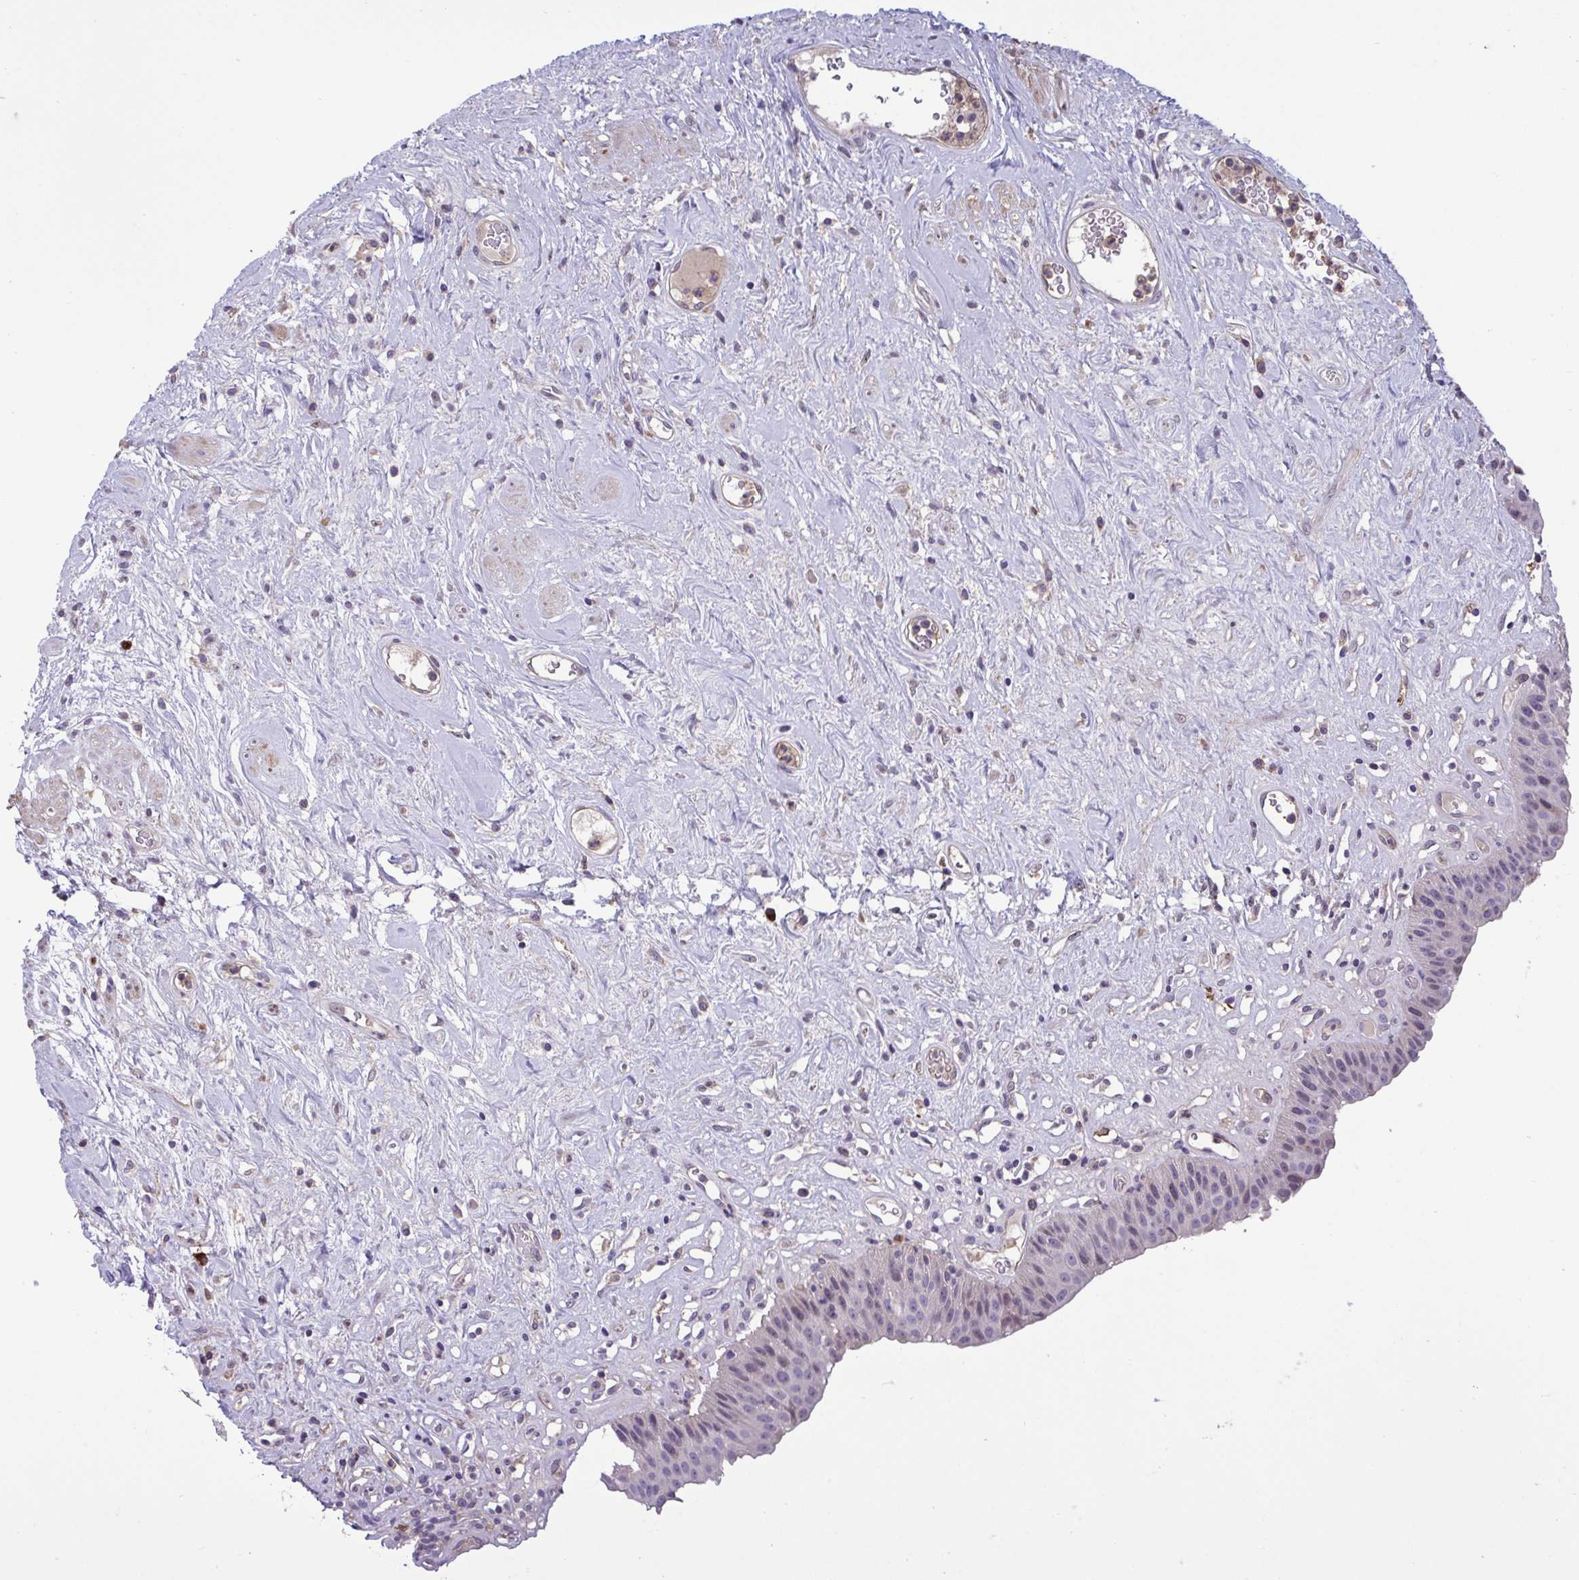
{"staining": {"intensity": "weak", "quantity": "<25%", "location": "nuclear"}, "tissue": "urinary bladder", "cell_type": "Urothelial cells", "image_type": "normal", "snomed": [{"axis": "morphology", "description": "Normal tissue, NOS"}, {"axis": "topography", "description": "Urinary bladder"}], "caption": "There is no significant expression in urothelial cells of urinary bladder. (Brightfield microscopy of DAB immunohistochemistry (IHC) at high magnification).", "gene": "CD101", "patient": {"sex": "female", "age": 56}}